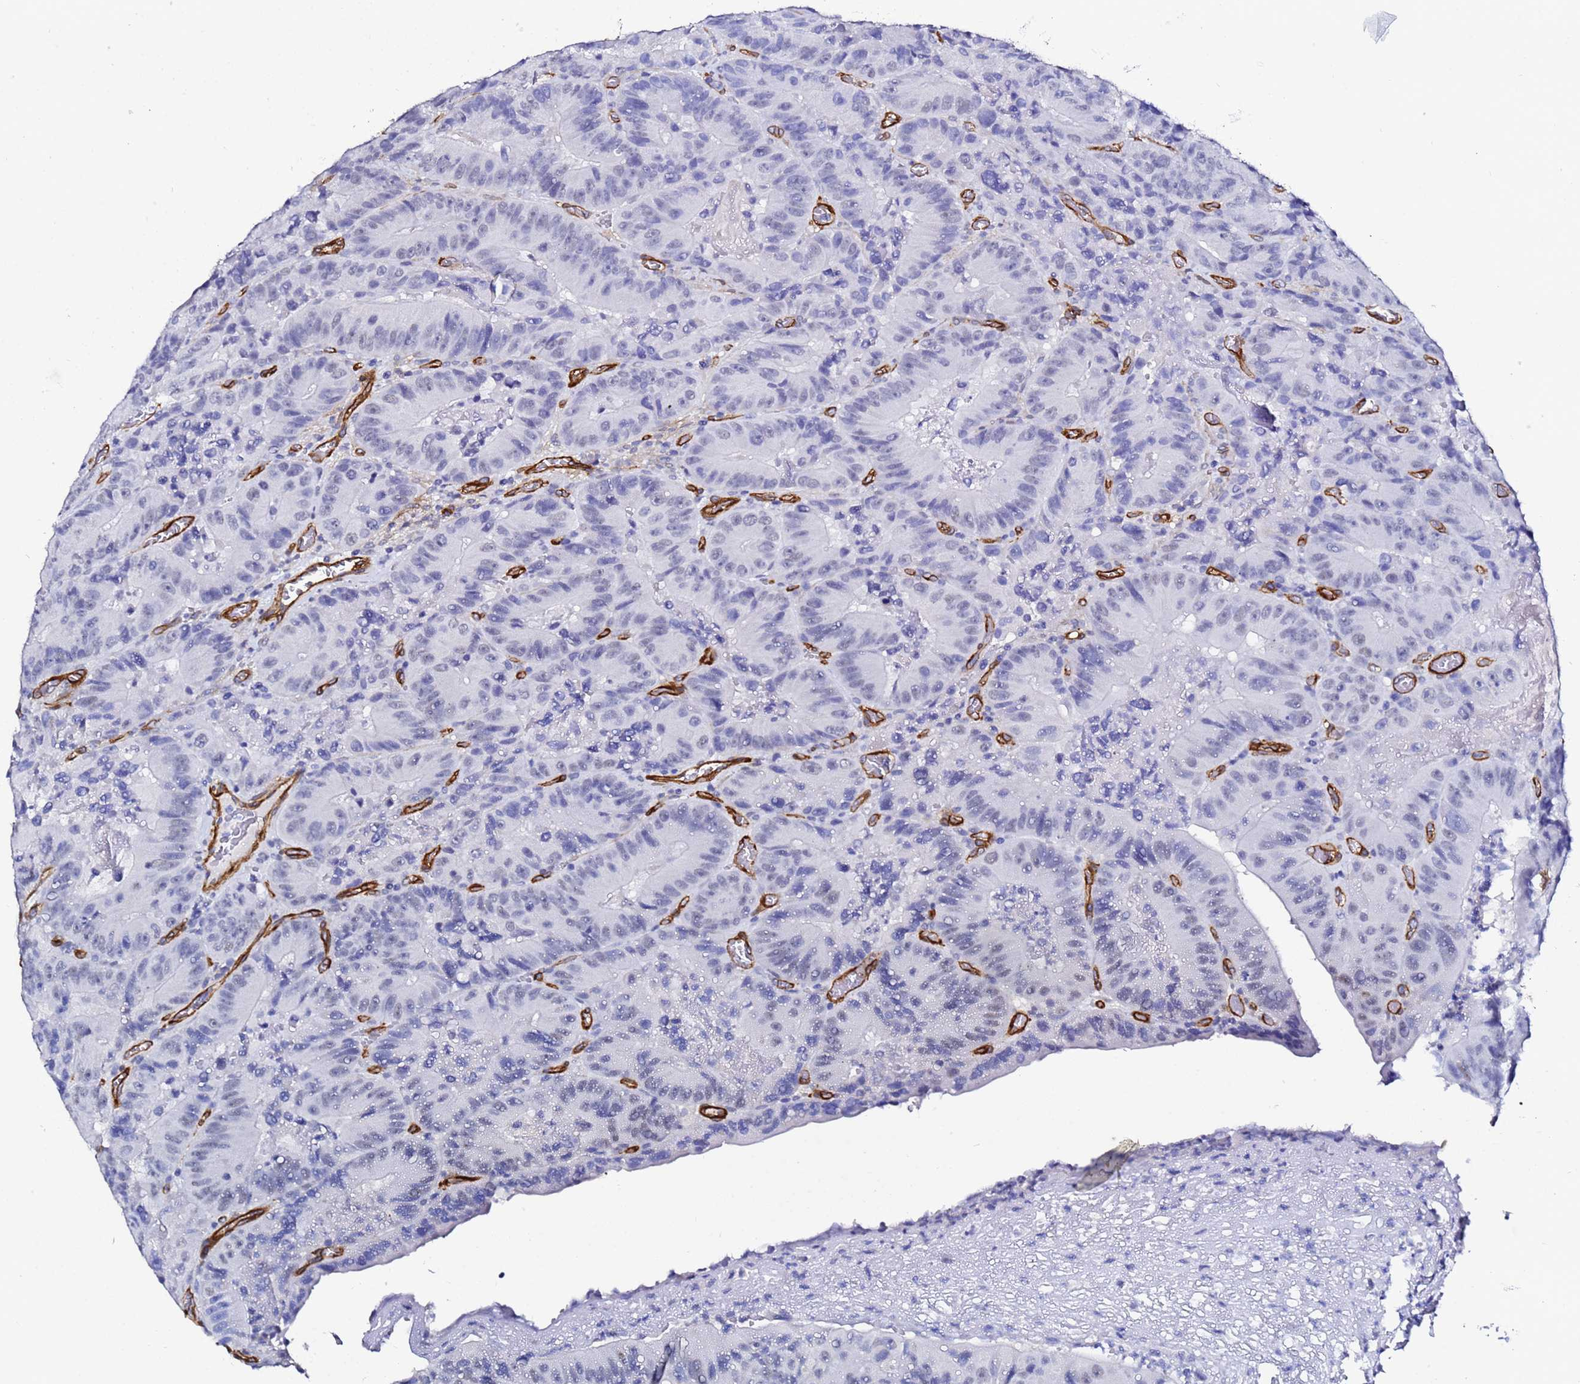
{"staining": {"intensity": "negative", "quantity": "none", "location": "none"}, "tissue": "colorectal cancer", "cell_type": "Tumor cells", "image_type": "cancer", "snomed": [{"axis": "morphology", "description": "Adenocarcinoma, NOS"}, {"axis": "topography", "description": "Colon"}], "caption": "There is no significant positivity in tumor cells of colorectal cancer. (Stains: DAB IHC with hematoxylin counter stain, Microscopy: brightfield microscopy at high magnification).", "gene": "DEFB104A", "patient": {"sex": "female", "age": 86}}